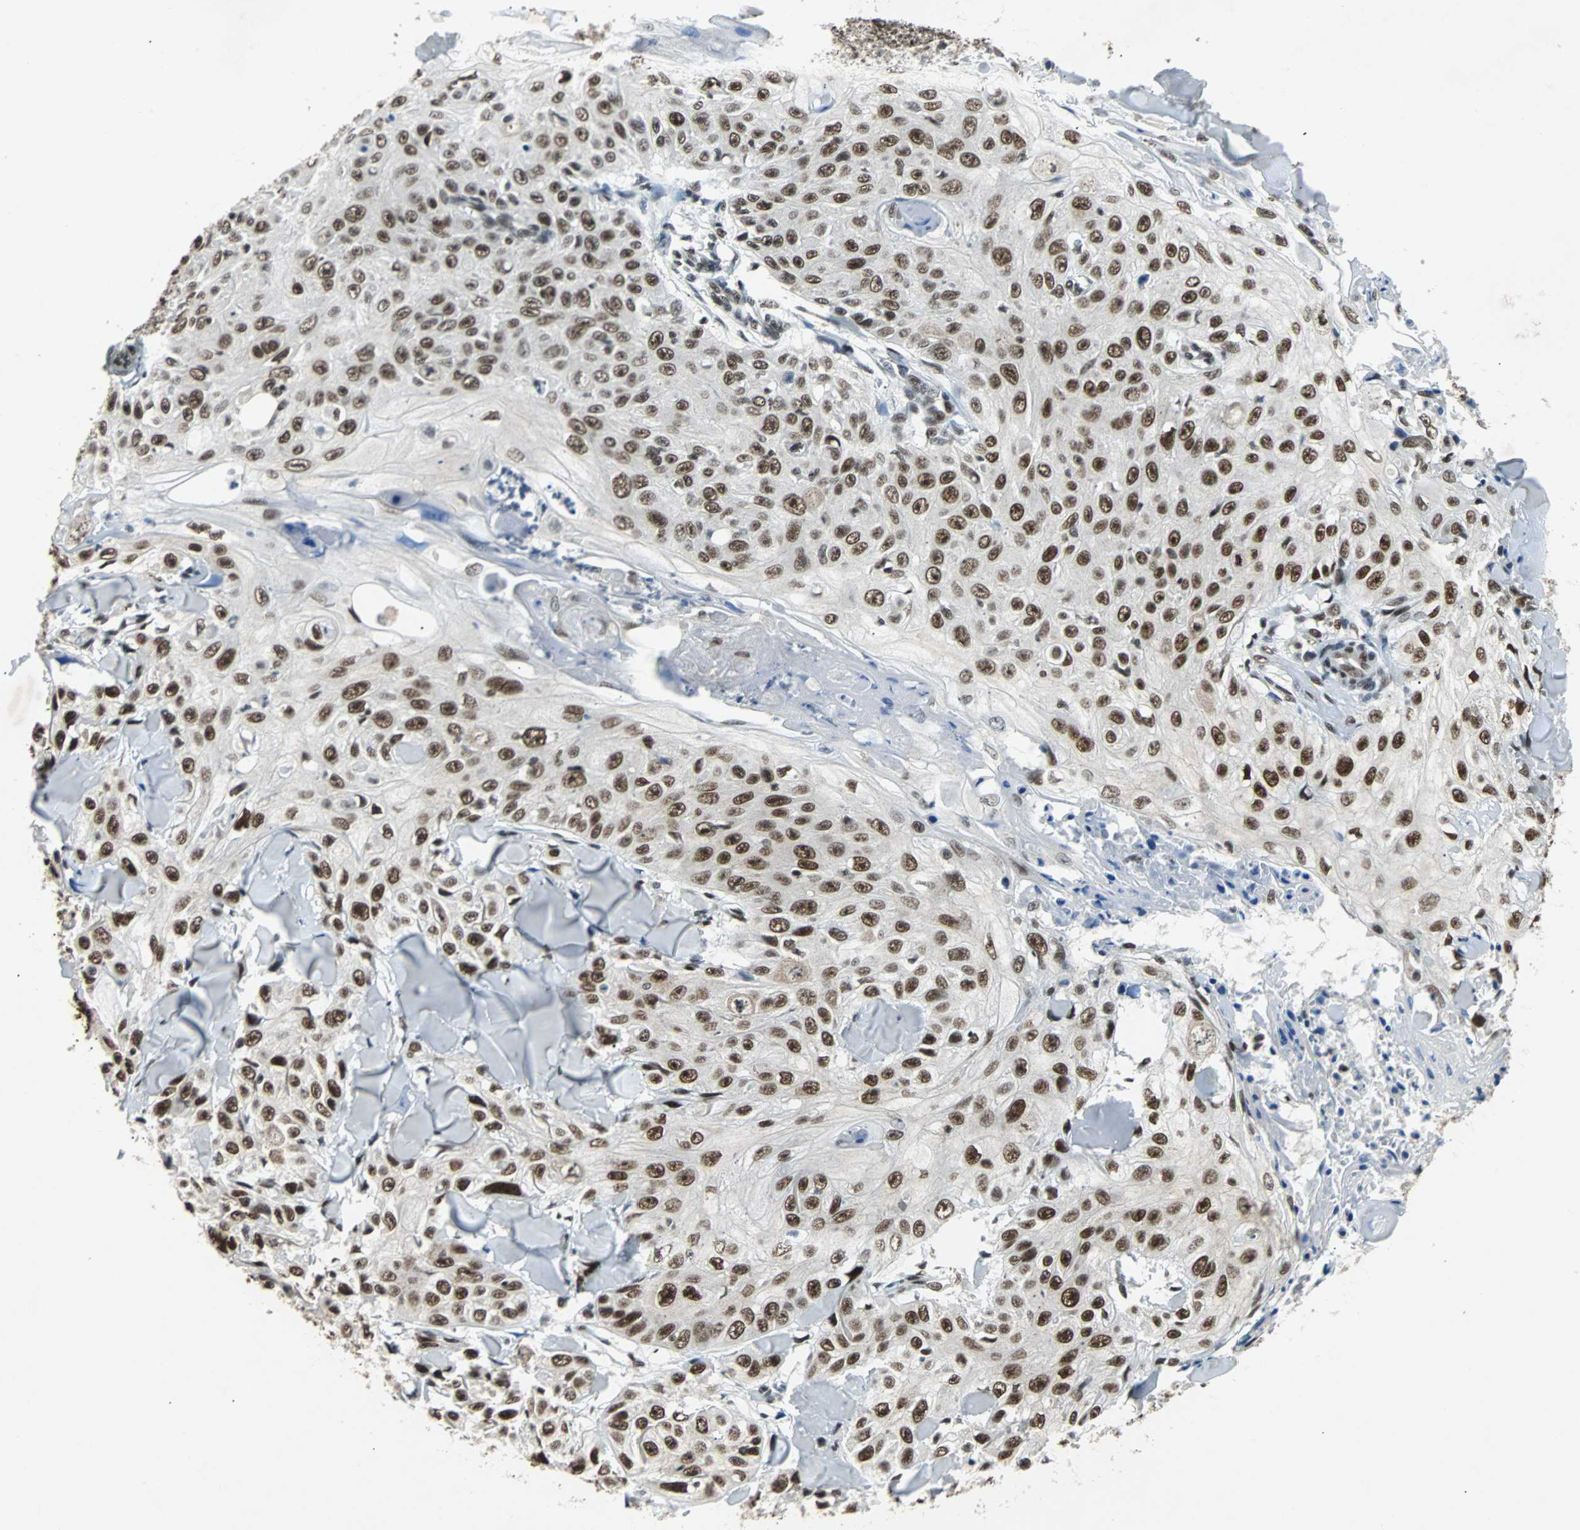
{"staining": {"intensity": "strong", "quantity": ">75%", "location": "nuclear"}, "tissue": "skin cancer", "cell_type": "Tumor cells", "image_type": "cancer", "snomed": [{"axis": "morphology", "description": "Squamous cell carcinoma, NOS"}, {"axis": "topography", "description": "Skin"}], "caption": "Brown immunohistochemical staining in skin cancer (squamous cell carcinoma) shows strong nuclear staining in approximately >75% of tumor cells. The staining is performed using DAB (3,3'-diaminobenzidine) brown chromogen to label protein expression. The nuclei are counter-stained blue using hematoxylin.", "gene": "GATAD2A", "patient": {"sex": "male", "age": 86}}